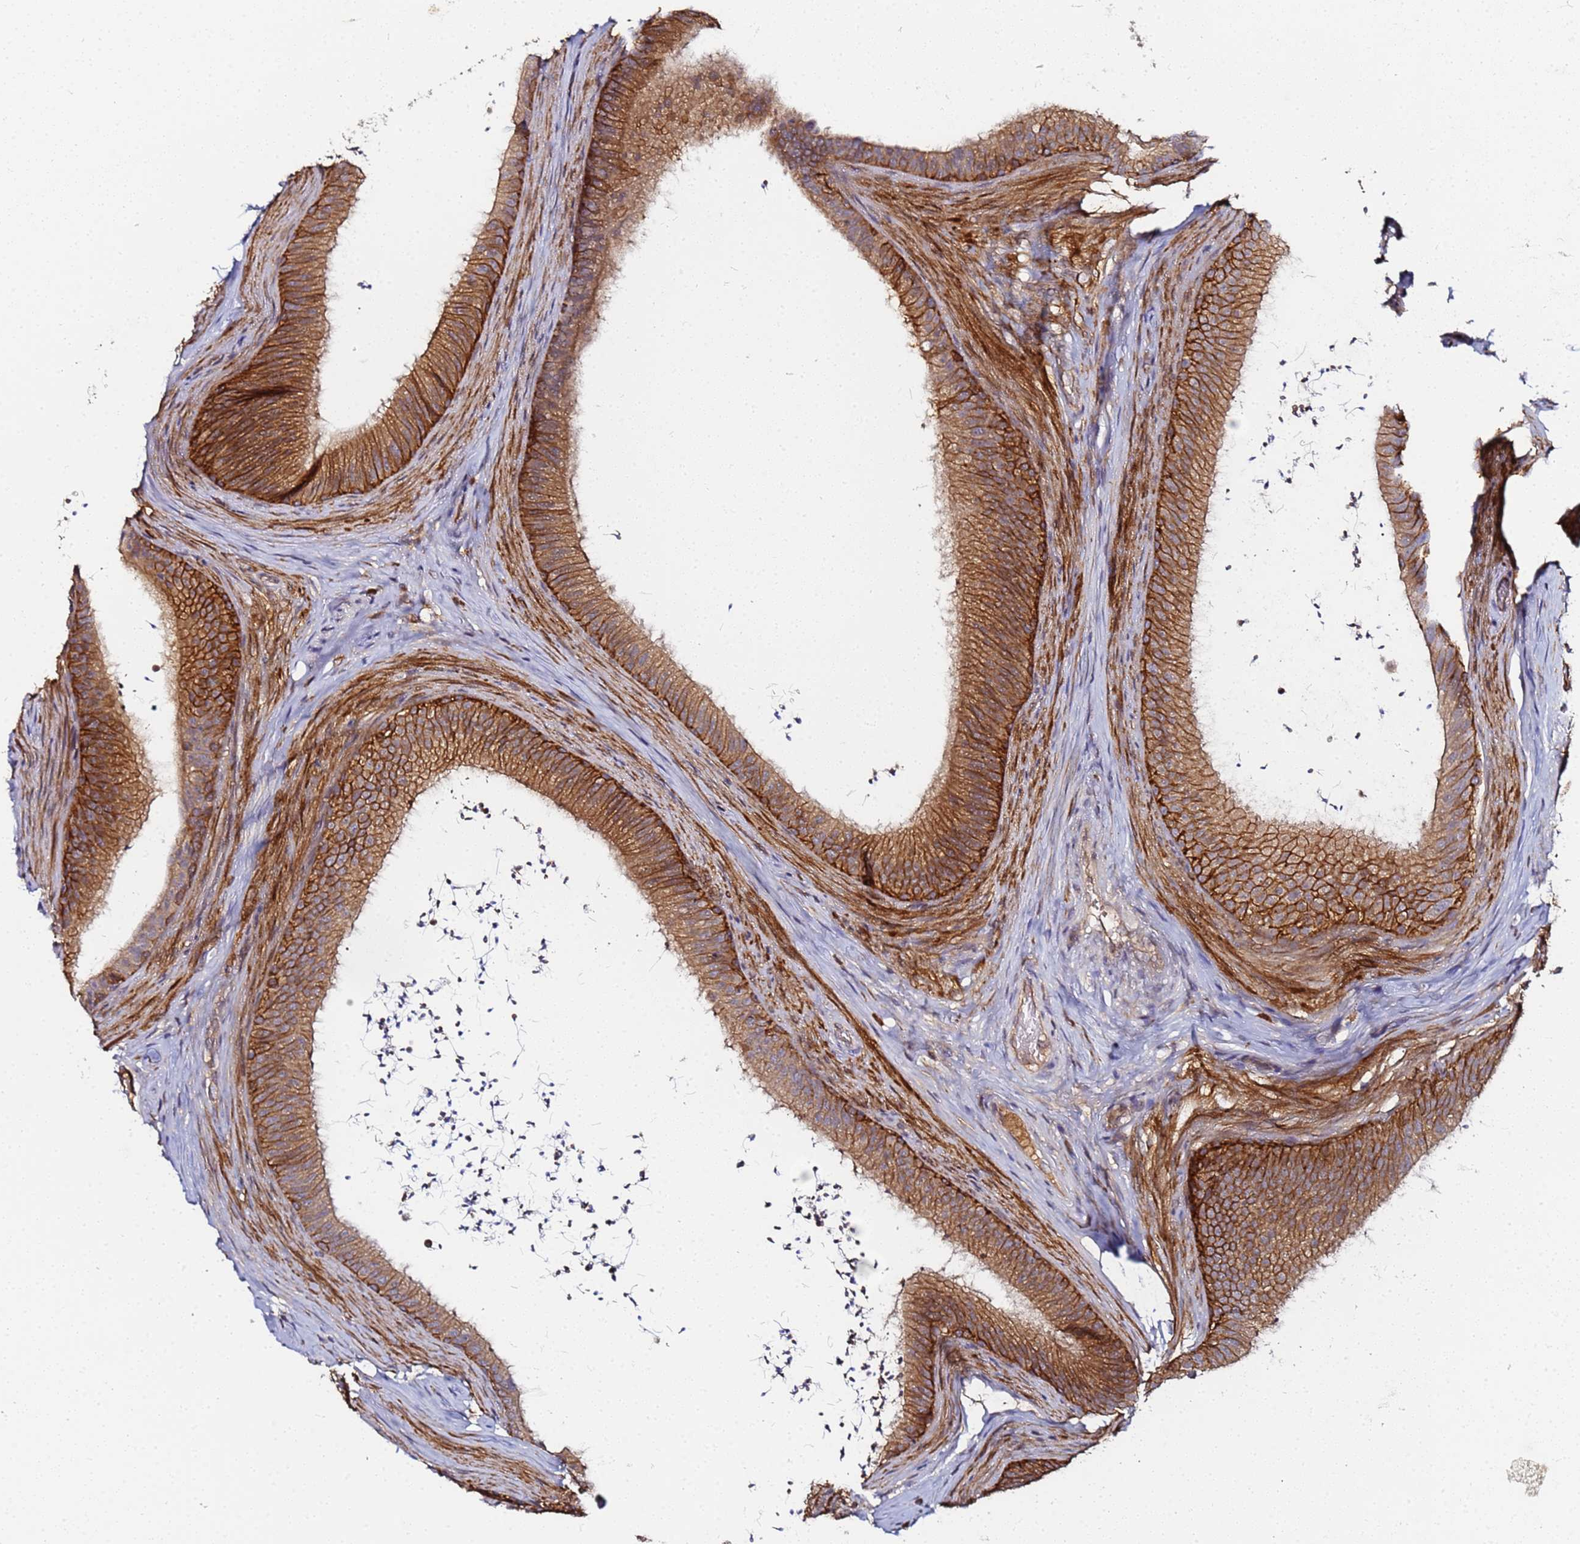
{"staining": {"intensity": "moderate", "quantity": ">75%", "location": "cytoplasmic/membranous"}, "tissue": "epididymis", "cell_type": "Glandular cells", "image_type": "normal", "snomed": [{"axis": "morphology", "description": "Normal tissue, NOS"}, {"axis": "topography", "description": "Testis"}, {"axis": "topography", "description": "Epididymis"}], "caption": "Protein staining of normal epididymis displays moderate cytoplasmic/membranous expression in about >75% of glandular cells. The protein of interest is stained brown, and the nuclei are stained in blue (DAB IHC with brightfield microscopy, high magnification).", "gene": "LRRC69", "patient": {"sex": "male", "age": 41}}